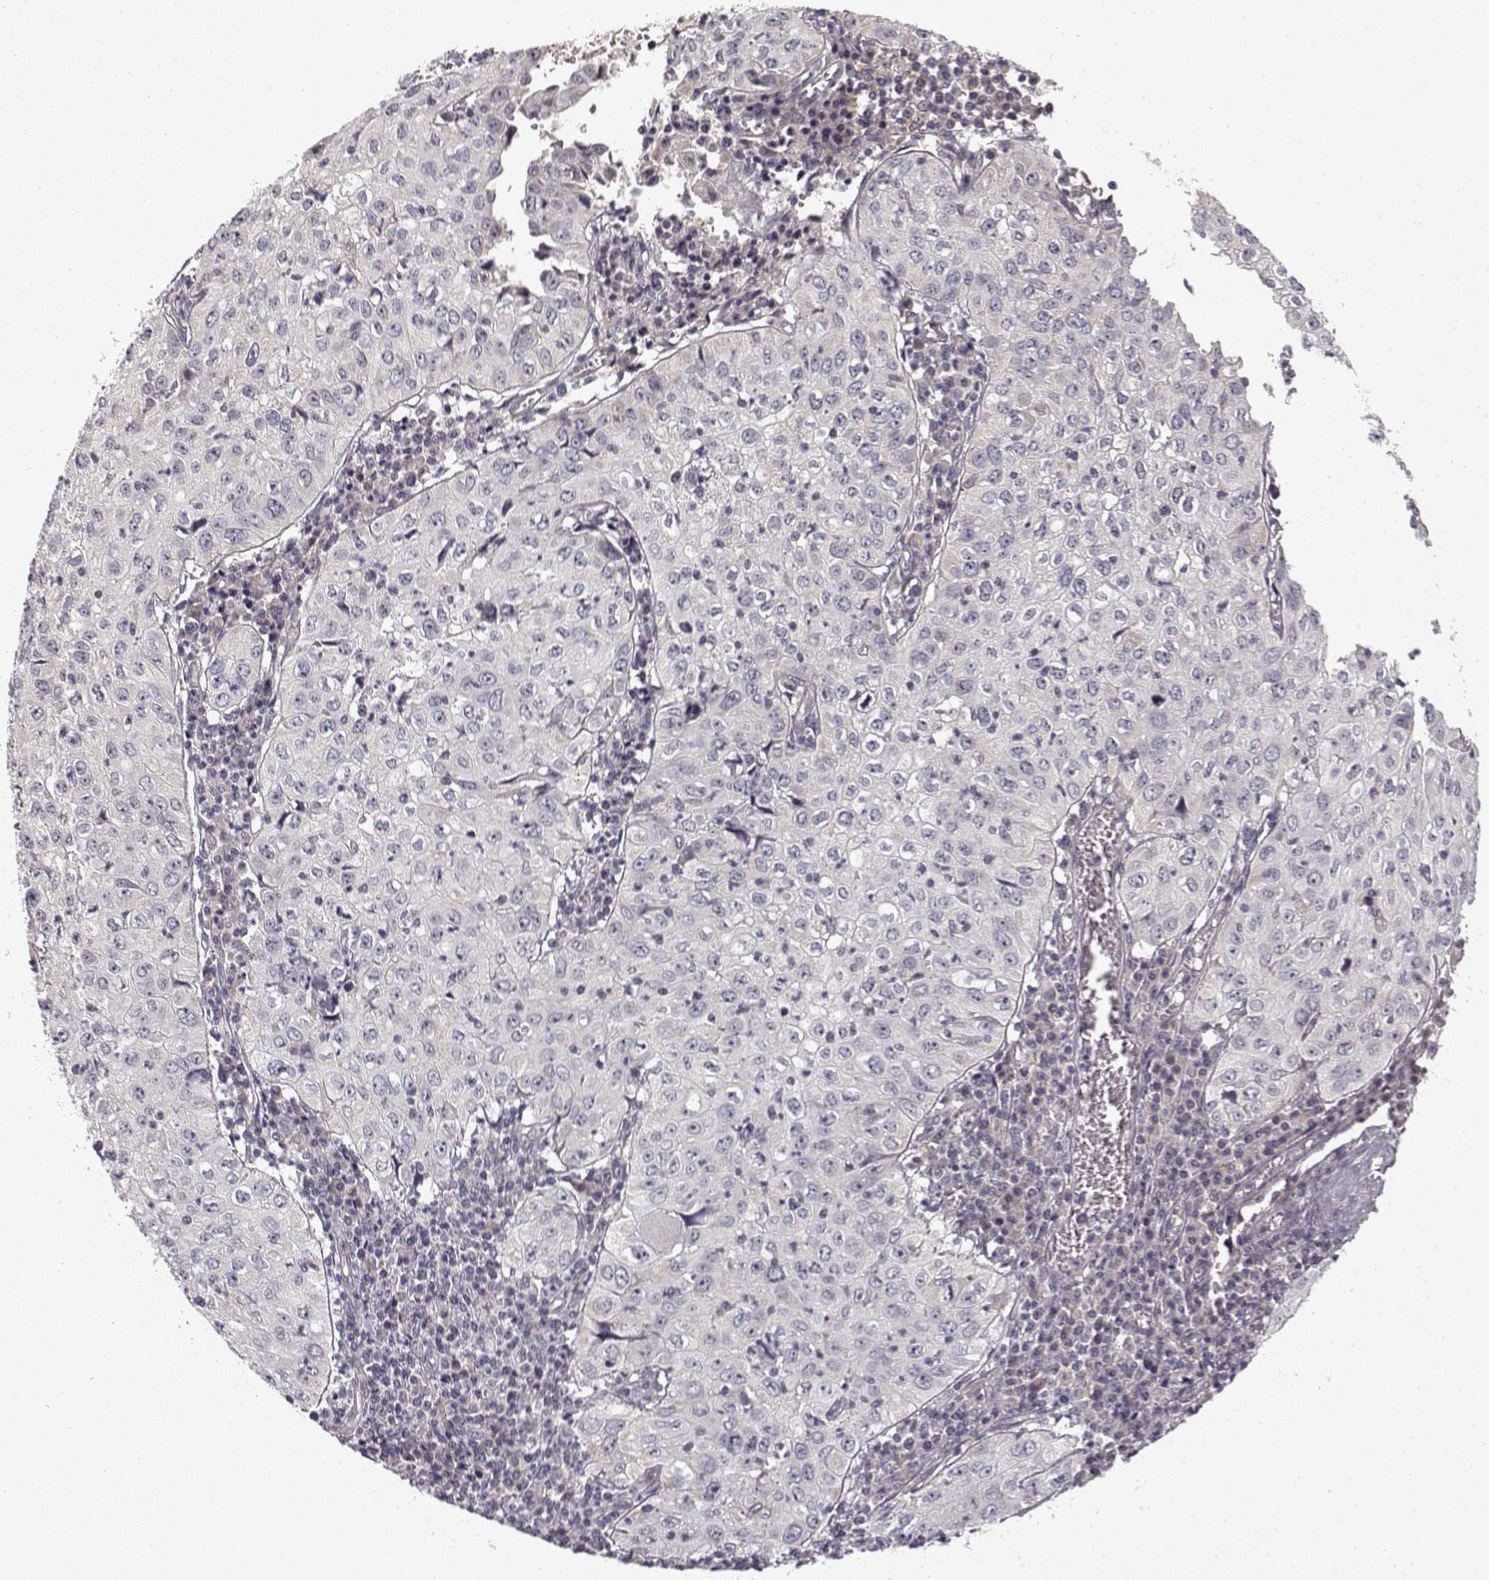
{"staining": {"intensity": "negative", "quantity": "none", "location": "none"}, "tissue": "cervical cancer", "cell_type": "Tumor cells", "image_type": "cancer", "snomed": [{"axis": "morphology", "description": "Squamous cell carcinoma, NOS"}, {"axis": "topography", "description": "Cervix"}], "caption": "Tumor cells are negative for brown protein staining in squamous cell carcinoma (cervical).", "gene": "MED12L", "patient": {"sex": "female", "age": 24}}